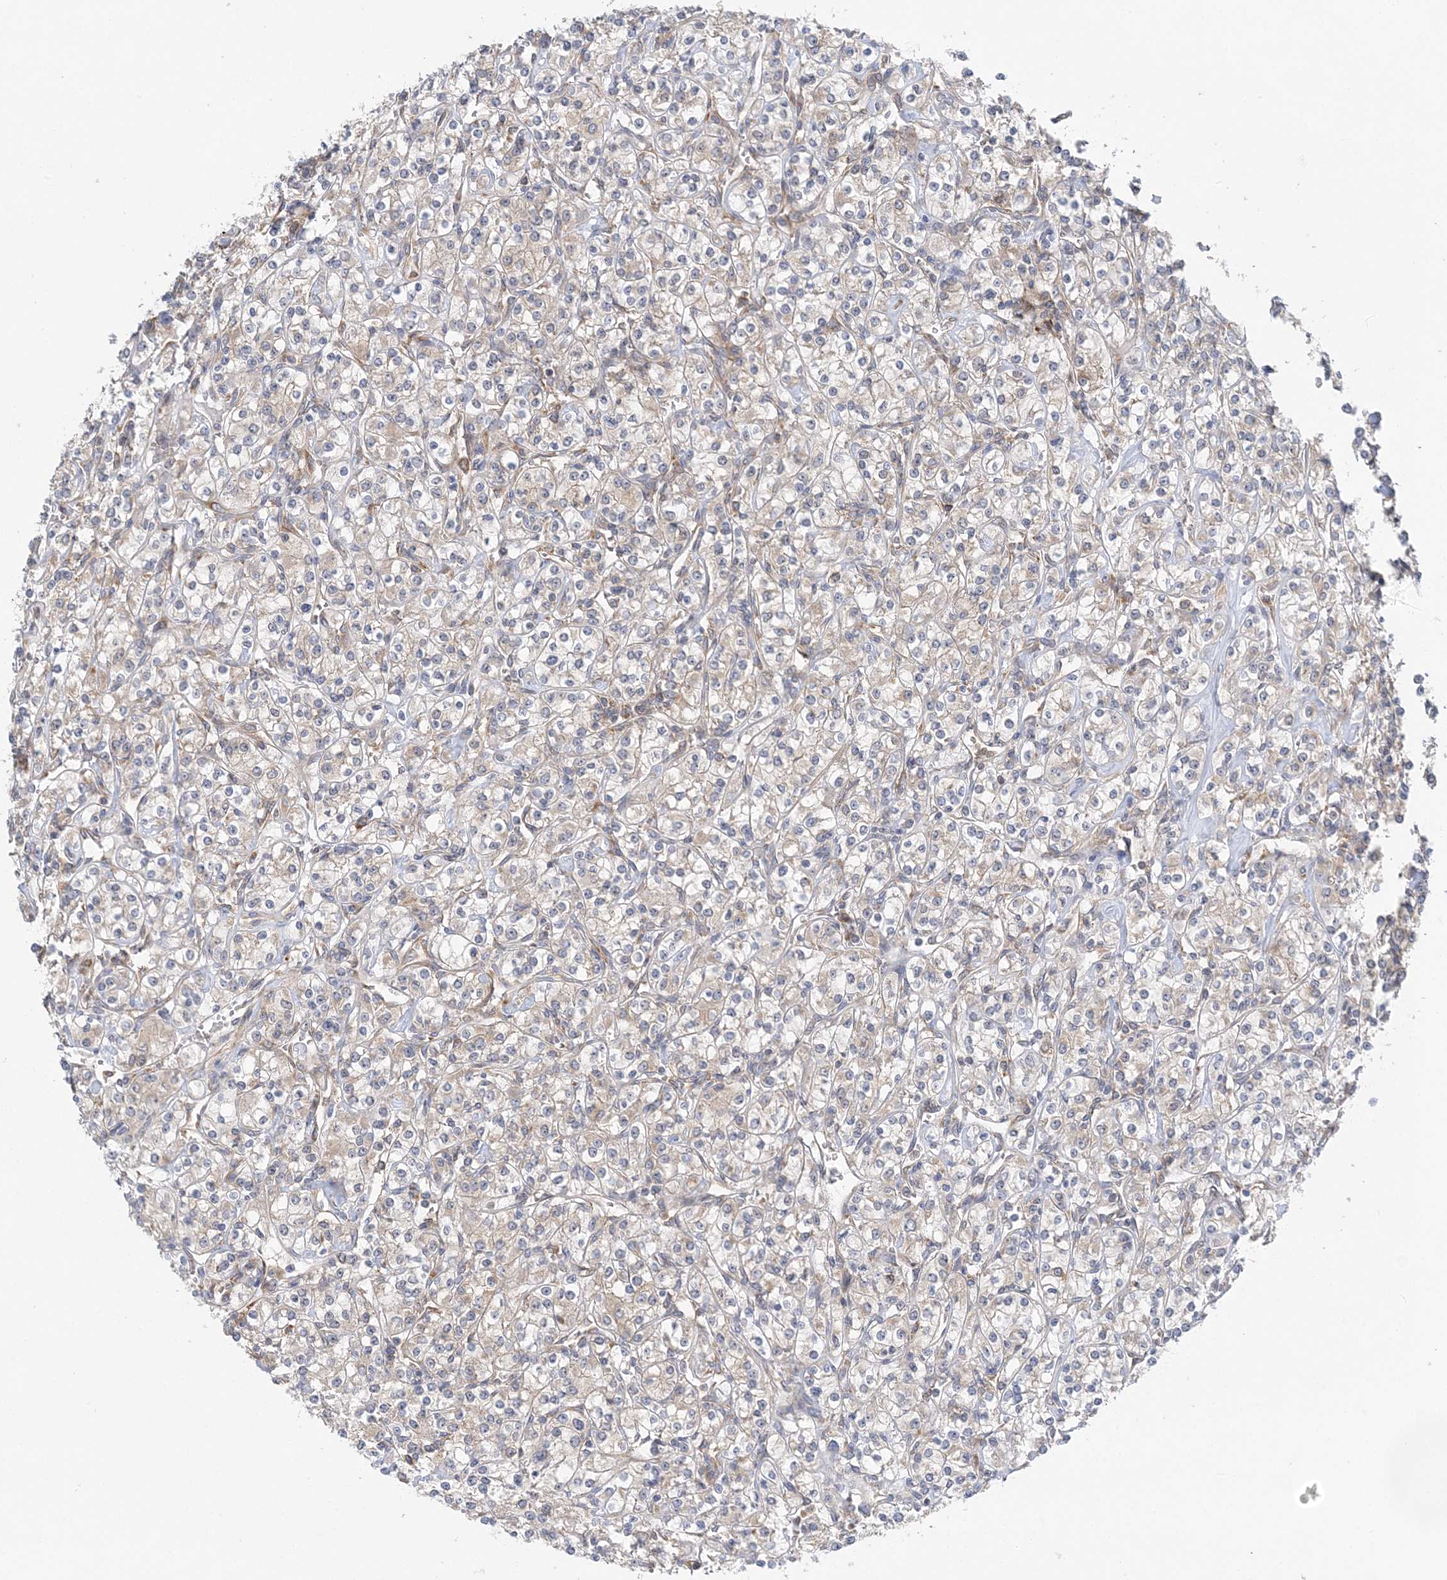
{"staining": {"intensity": "negative", "quantity": "none", "location": "none"}, "tissue": "renal cancer", "cell_type": "Tumor cells", "image_type": "cancer", "snomed": [{"axis": "morphology", "description": "Adenocarcinoma, NOS"}, {"axis": "topography", "description": "Kidney"}], "caption": "Image shows no protein staining in tumor cells of adenocarcinoma (renal) tissue.", "gene": "LARP4B", "patient": {"sex": "male", "age": 77}}